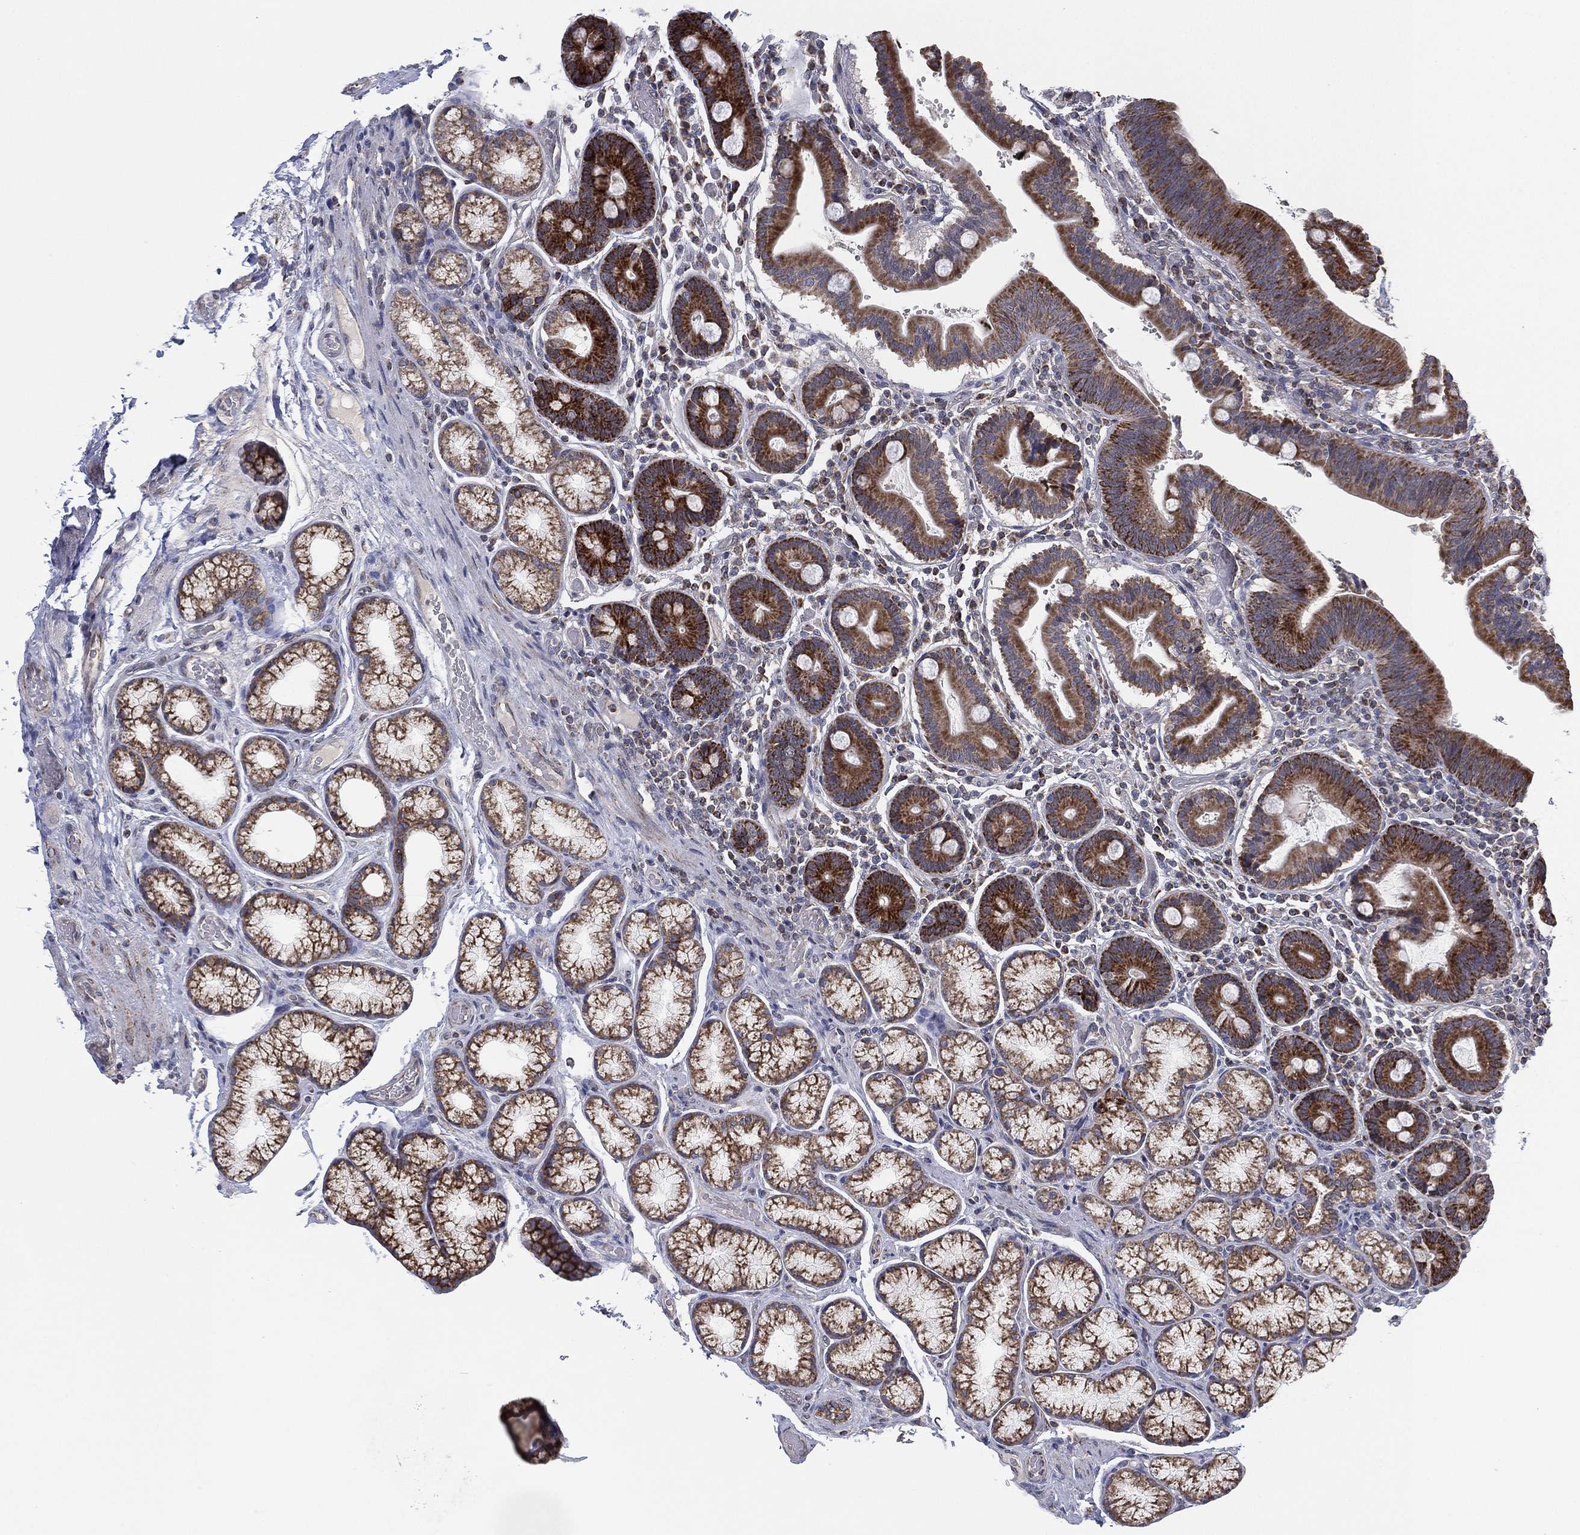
{"staining": {"intensity": "strong", "quantity": "25%-75%", "location": "cytoplasmic/membranous"}, "tissue": "duodenum", "cell_type": "Glandular cells", "image_type": "normal", "snomed": [{"axis": "morphology", "description": "Normal tissue, NOS"}, {"axis": "topography", "description": "Duodenum"}], "caption": "Protein analysis of normal duodenum reveals strong cytoplasmic/membranous expression in approximately 25%-75% of glandular cells. (IHC, brightfield microscopy, high magnification).", "gene": "PSMG4", "patient": {"sex": "female", "age": 62}}